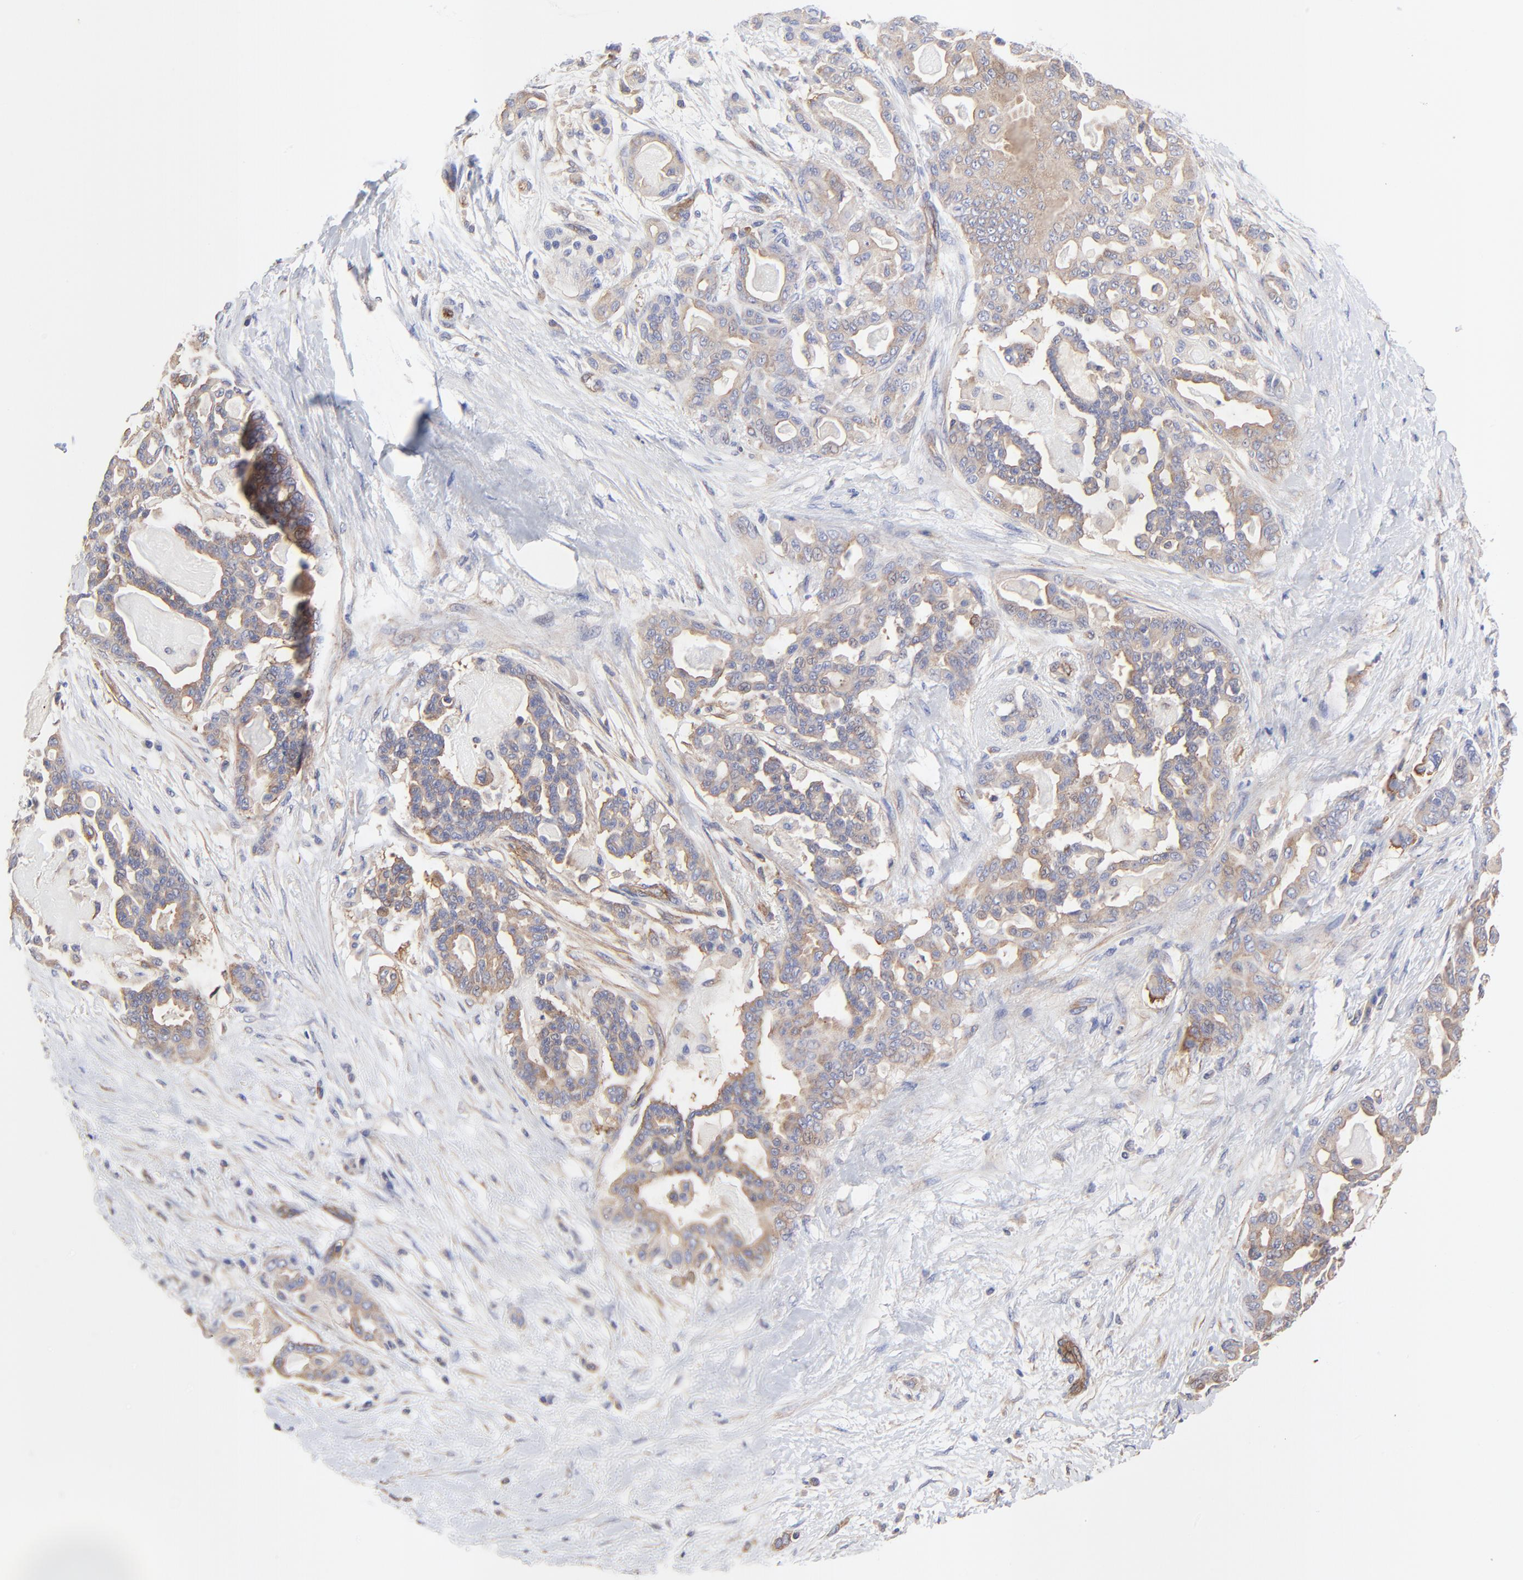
{"staining": {"intensity": "weak", "quantity": "25%-75%", "location": "cytoplasmic/membranous"}, "tissue": "pancreatic cancer", "cell_type": "Tumor cells", "image_type": "cancer", "snomed": [{"axis": "morphology", "description": "Adenocarcinoma, NOS"}, {"axis": "topography", "description": "Pancreas"}], "caption": "About 25%-75% of tumor cells in pancreatic cancer show weak cytoplasmic/membranous protein staining as visualized by brown immunohistochemical staining.", "gene": "SULF2", "patient": {"sex": "male", "age": 63}}